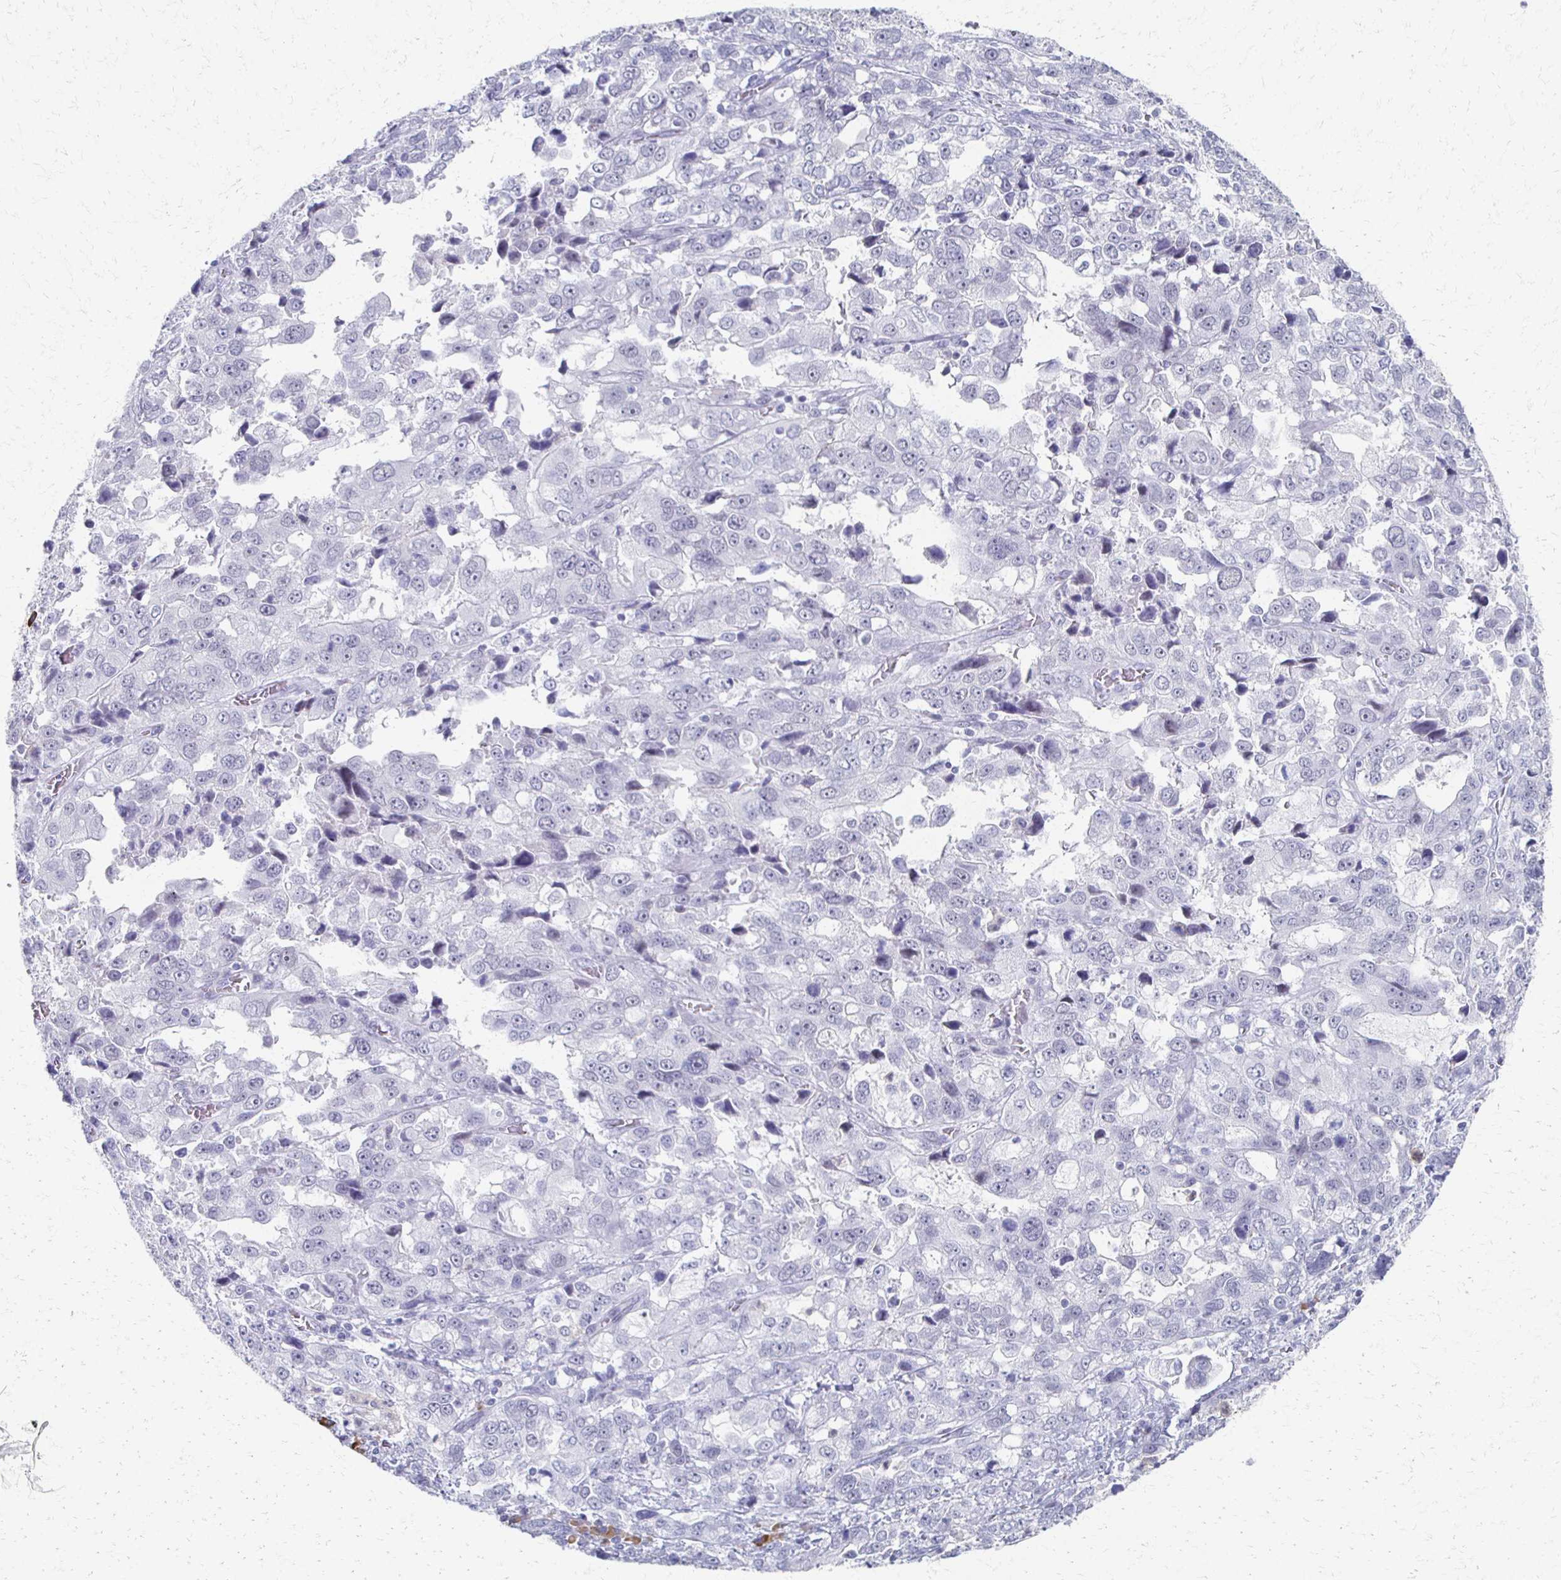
{"staining": {"intensity": "negative", "quantity": "none", "location": "none"}, "tissue": "stomach cancer", "cell_type": "Tumor cells", "image_type": "cancer", "snomed": [{"axis": "morphology", "description": "Adenocarcinoma, NOS"}, {"axis": "topography", "description": "Stomach, upper"}], "caption": "Tumor cells show no significant positivity in stomach cancer (adenocarcinoma). The staining is performed using DAB (3,3'-diaminobenzidine) brown chromogen with nuclei counter-stained in using hematoxylin.", "gene": "CXCR2", "patient": {"sex": "female", "age": 81}}